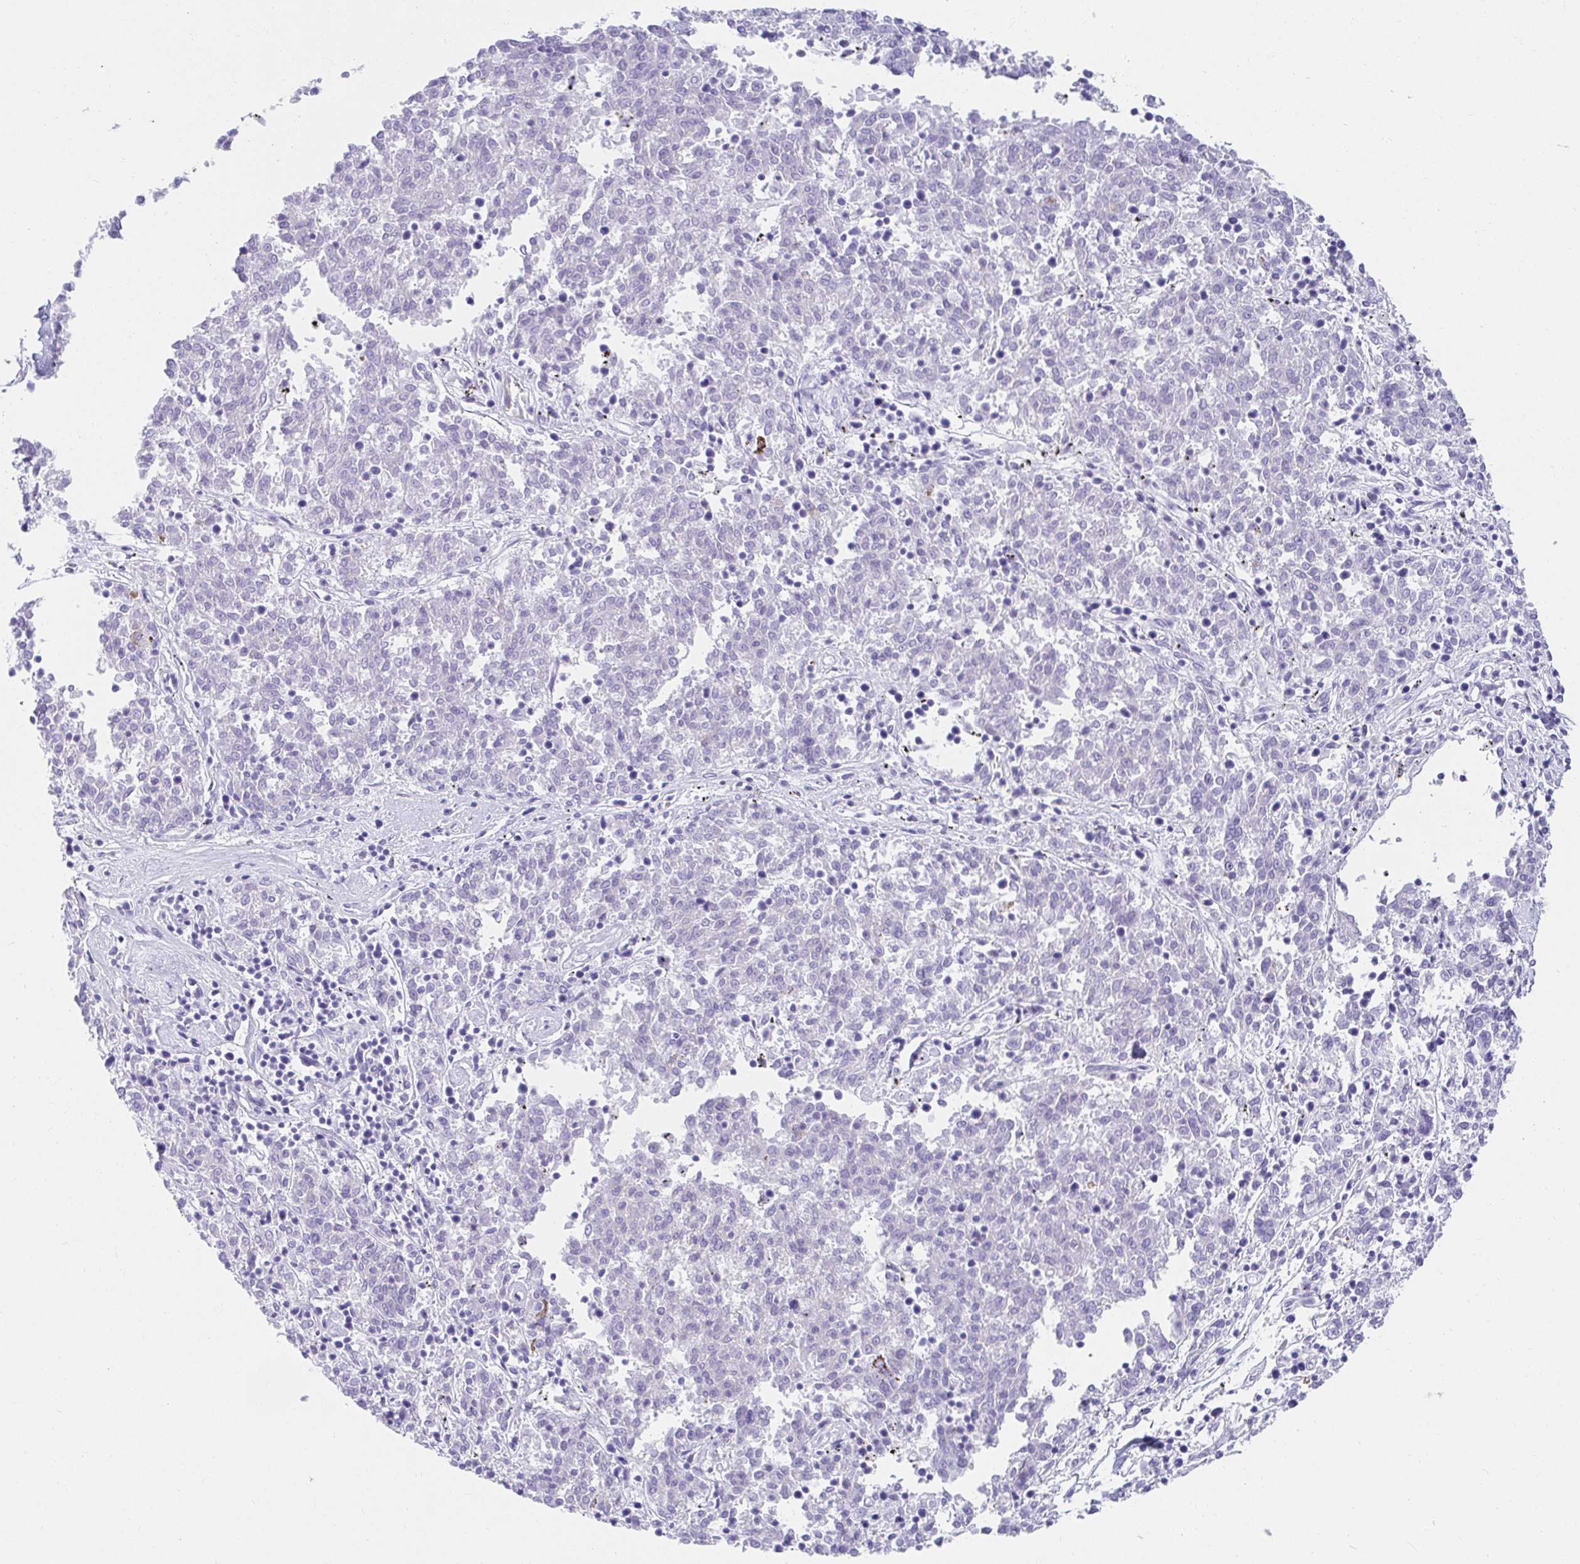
{"staining": {"intensity": "negative", "quantity": "none", "location": "none"}, "tissue": "melanoma", "cell_type": "Tumor cells", "image_type": "cancer", "snomed": [{"axis": "morphology", "description": "Malignant melanoma, NOS"}, {"axis": "topography", "description": "Skin"}], "caption": "The photomicrograph reveals no significant staining in tumor cells of malignant melanoma.", "gene": "VGLL1", "patient": {"sex": "female", "age": 72}}